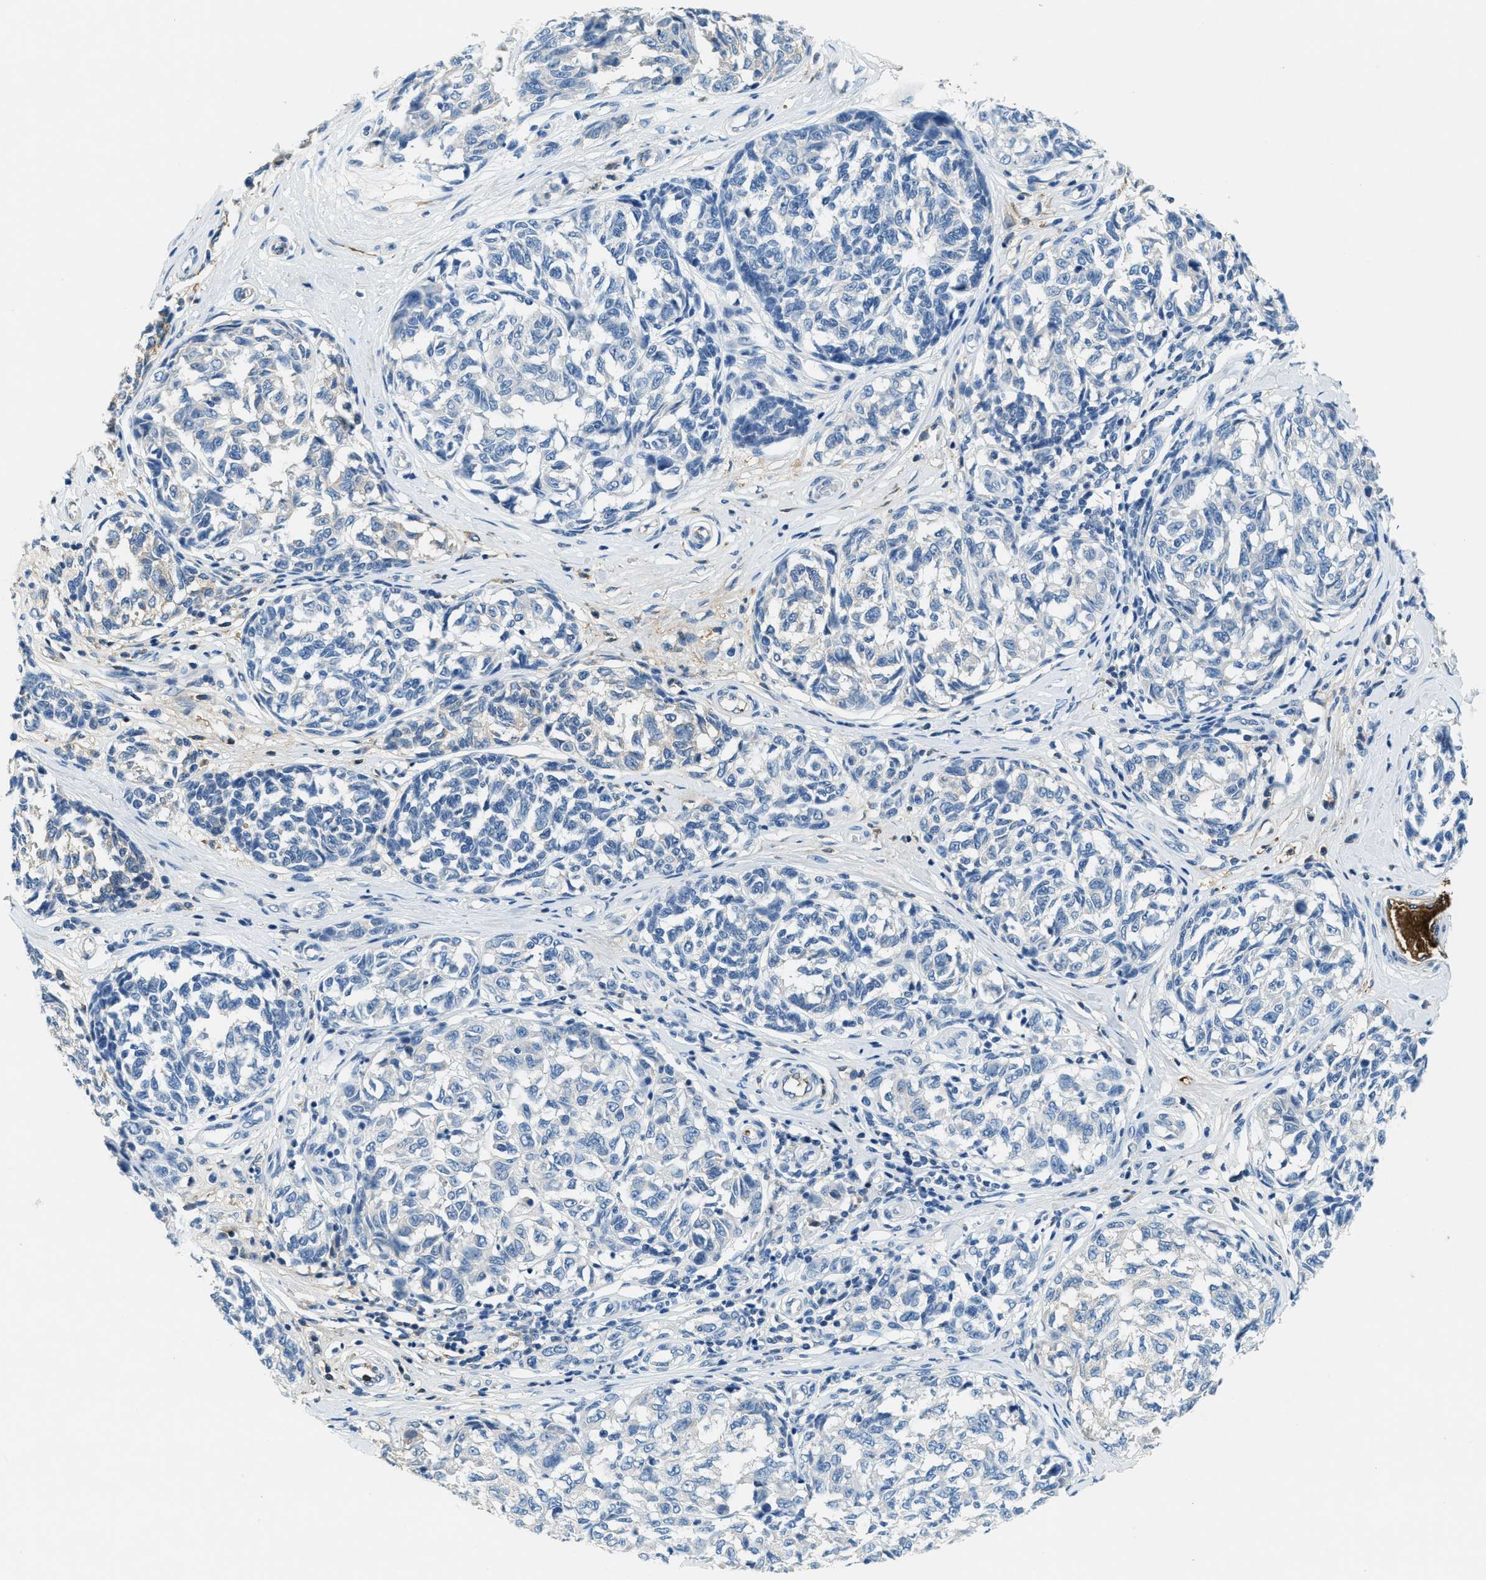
{"staining": {"intensity": "negative", "quantity": "none", "location": "none"}, "tissue": "melanoma", "cell_type": "Tumor cells", "image_type": "cancer", "snomed": [{"axis": "morphology", "description": "Malignant melanoma, NOS"}, {"axis": "topography", "description": "Skin"}], "caption": "The photomicrograph exhibits no staining of tumor cells in melanoma.", "gene": "A2M", "patient": {"sex": "female", "age": 64}}